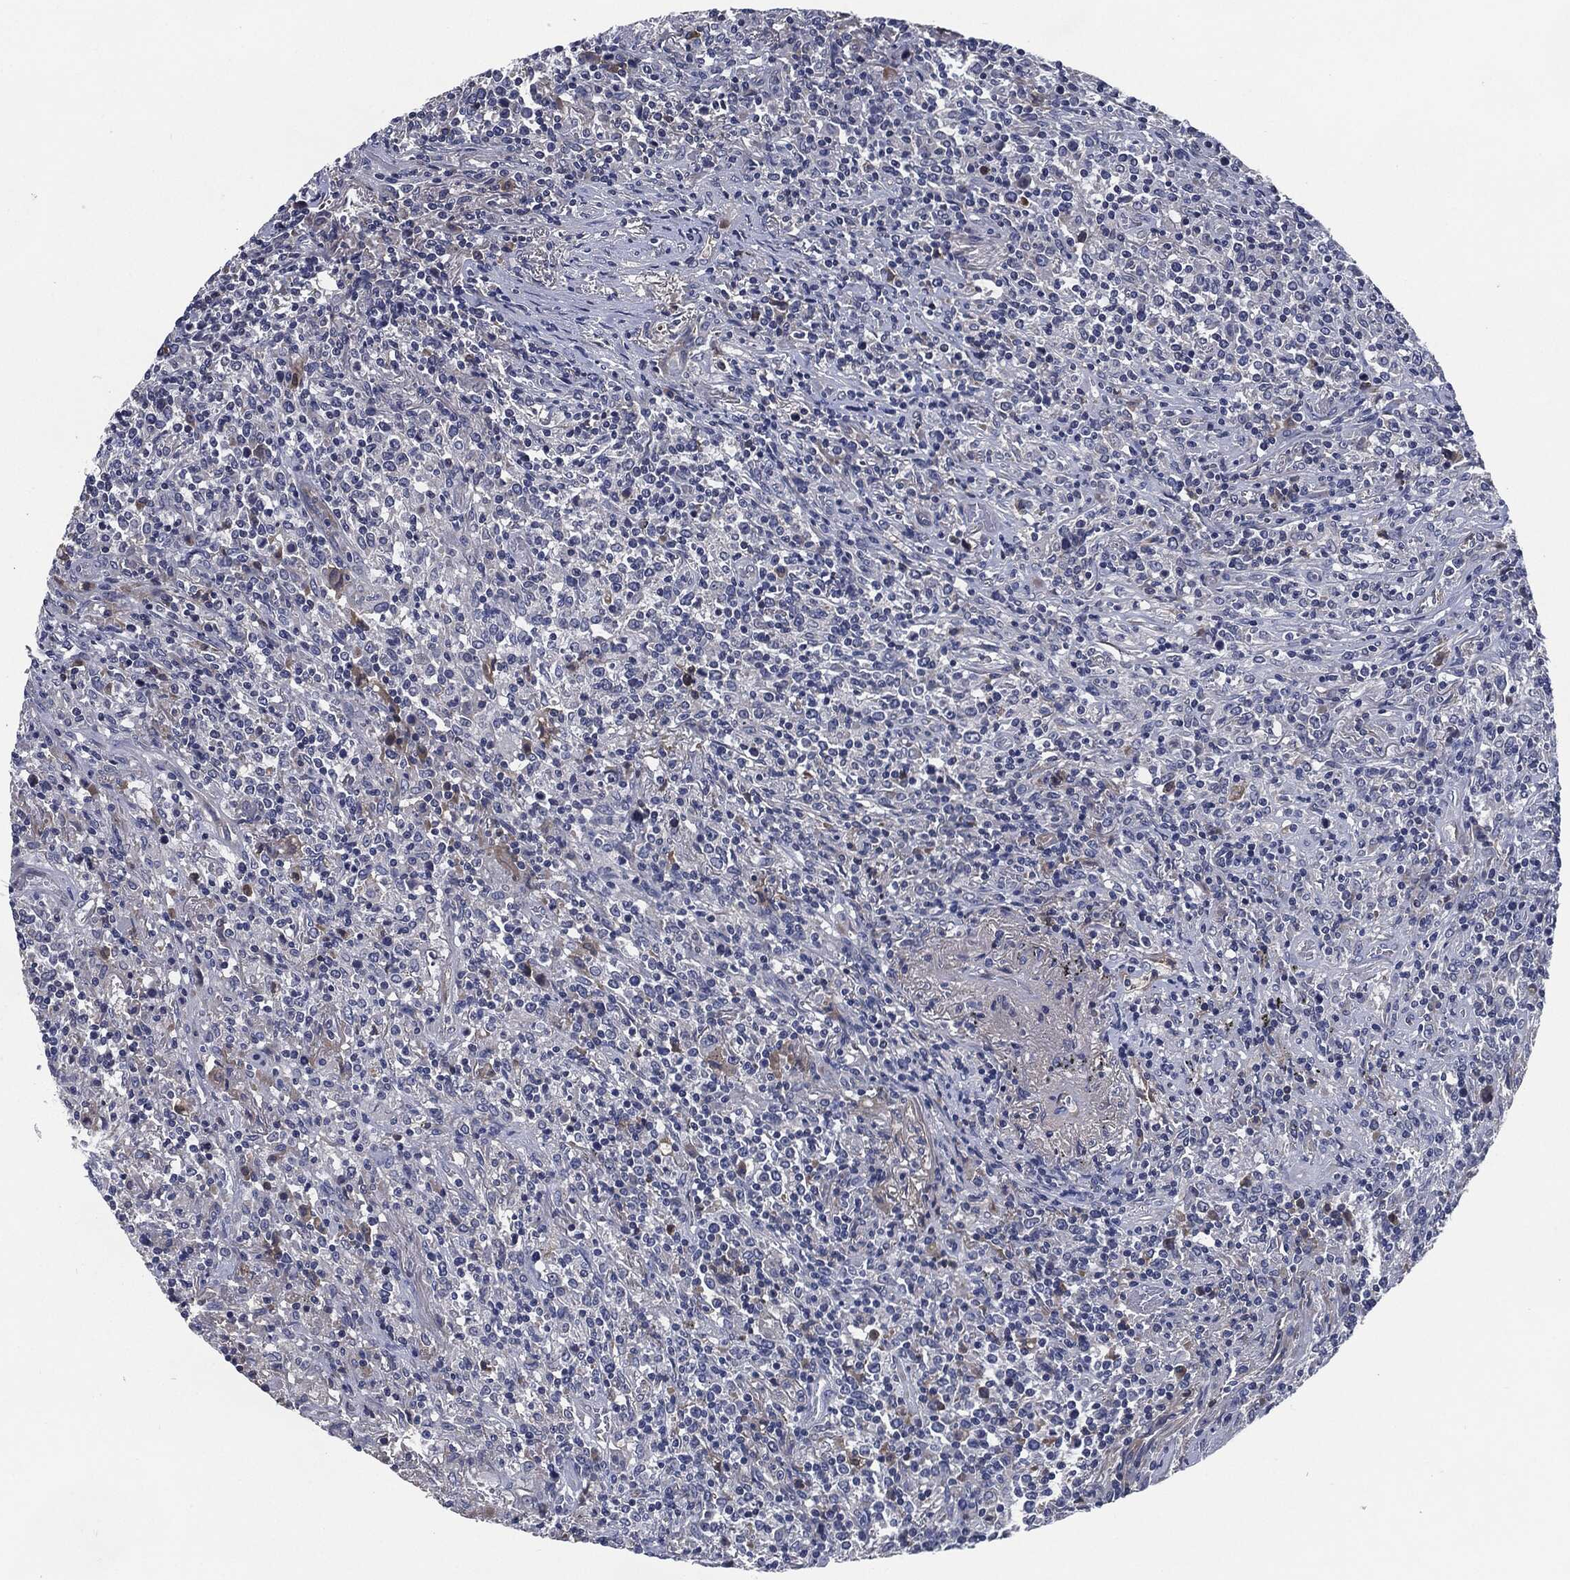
{"staining": {"intensity": "moderate", "quantity": "<25%", "location": "cytoplasmic/membranous"}, "tissue": "lymphoma", "cell_type": "Tumor cells", "image_type": "cancer", "snomed": [{"axis": "morphology", "description": "Malignant lymphoma, non-Hodgkin's type, High grade"}, {"axis": "topography", "description": "Lung"}], "caption": "Immunohistochemistry (DAB (3,3'-diaminobenzidine)) staining of human high-grade malignant lymphoma, non-Hodgkin's type reveals moderate cytoplasmic/membranous protein expression in about <25% of tumor cells. (DAB (3,3'-diaminobenzidine) IHC, brown staining for protein, blue staining for nuclei).", "gene": "IL2RG", "patient": {"sex": "male", "age": 79}}